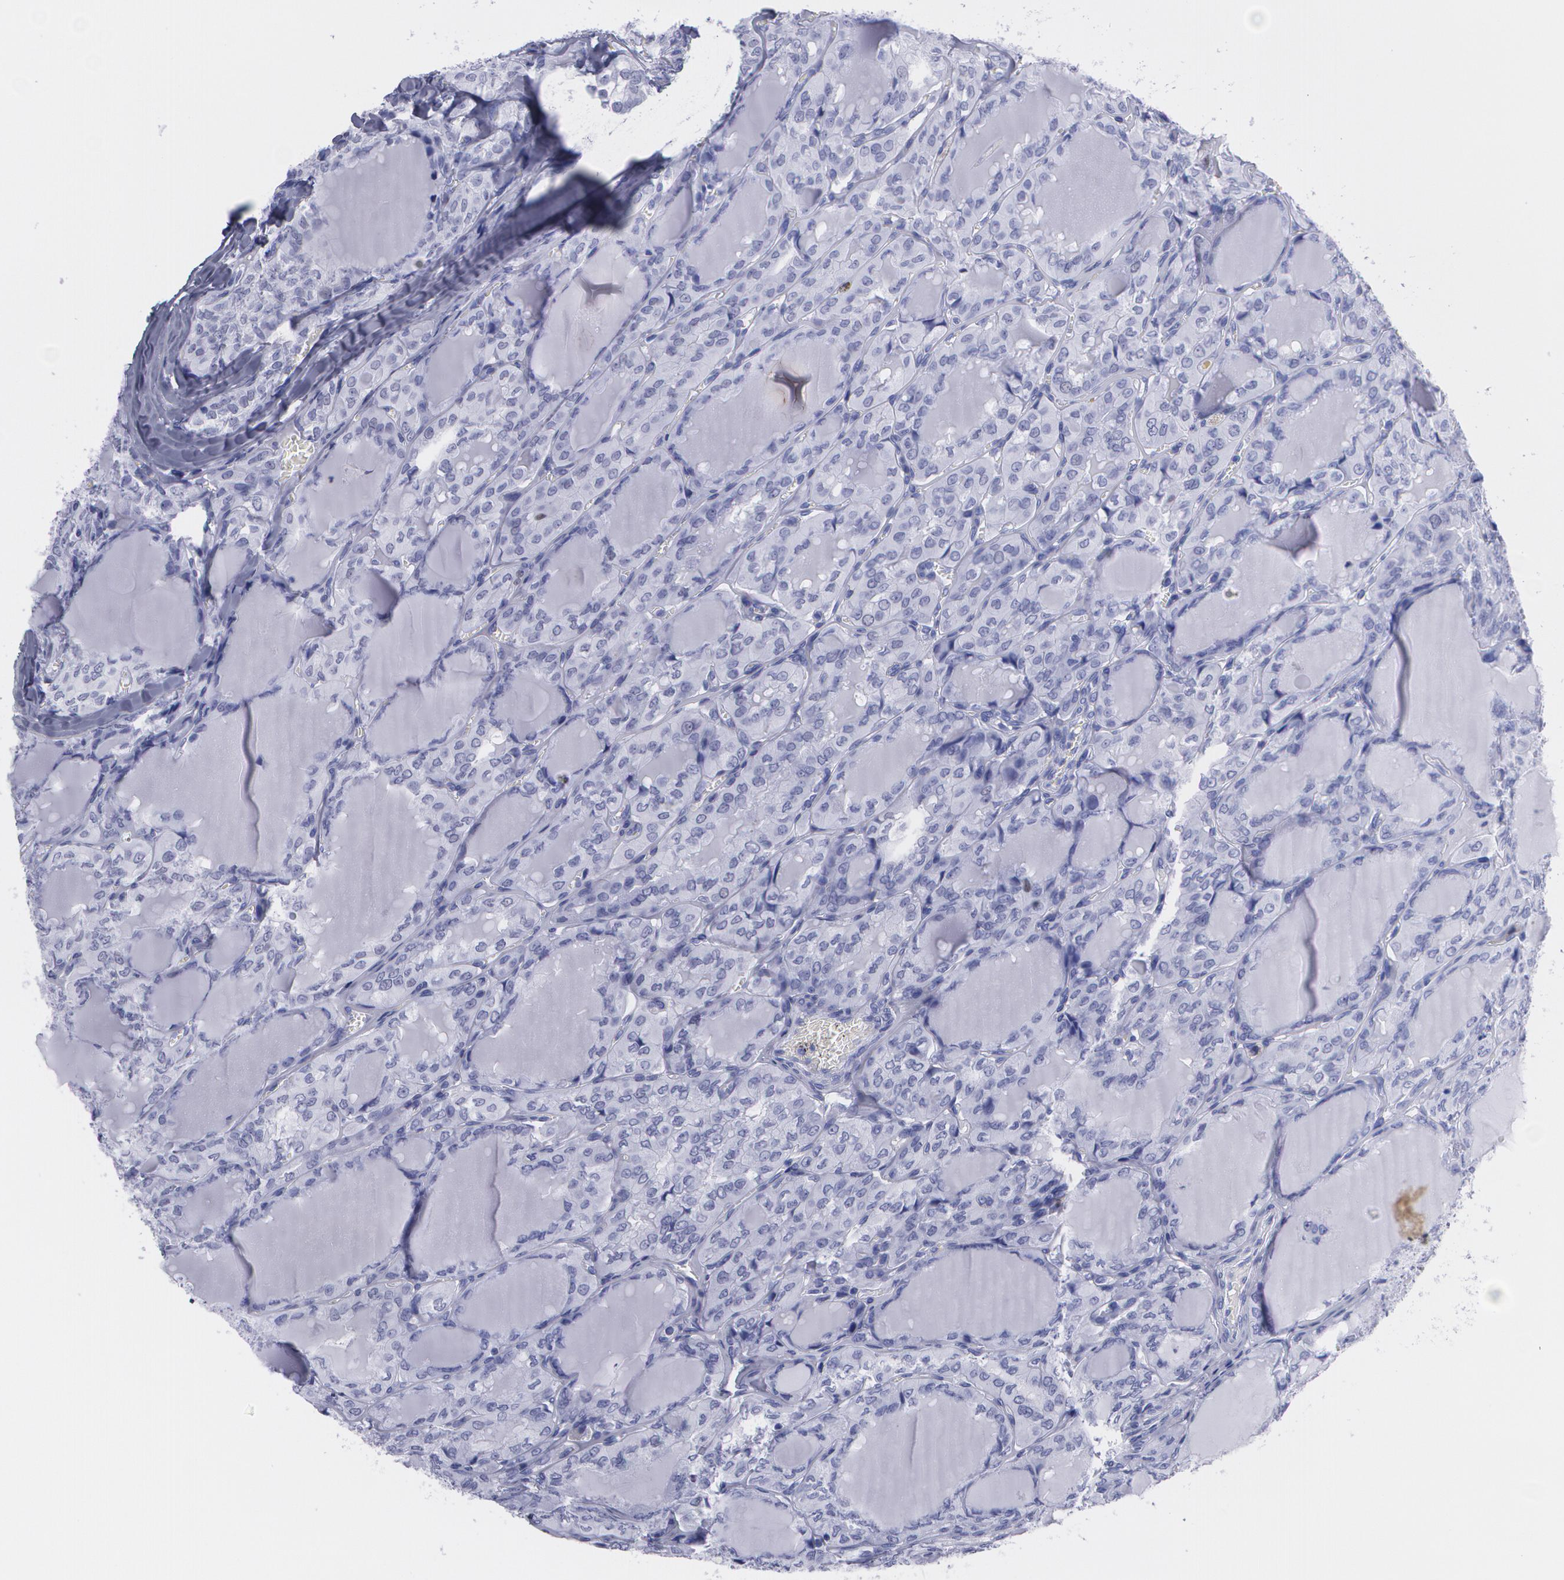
{"staining": {"intensity": "negative", "quantity": "none", "location": "none"}, "tissue": "thyroid cancer", "cell_type": "Tumor cells", "image_type": "cancer", "snomed": [{"axis": "morphology", "description": "Papillary adenocarcinoma, NOS"}, {"axis": "topography", "description": "Thyroid gland"}], "caption": "DAB (3,3'-diaminobenzidine) immunohistochemical staining of human thyroid cancer (papillary adenocarcinoma) demonstrates no significant positivity in tumor cells.", "gene": "TP53", "patient": {"sex": "male", "age": 20}}